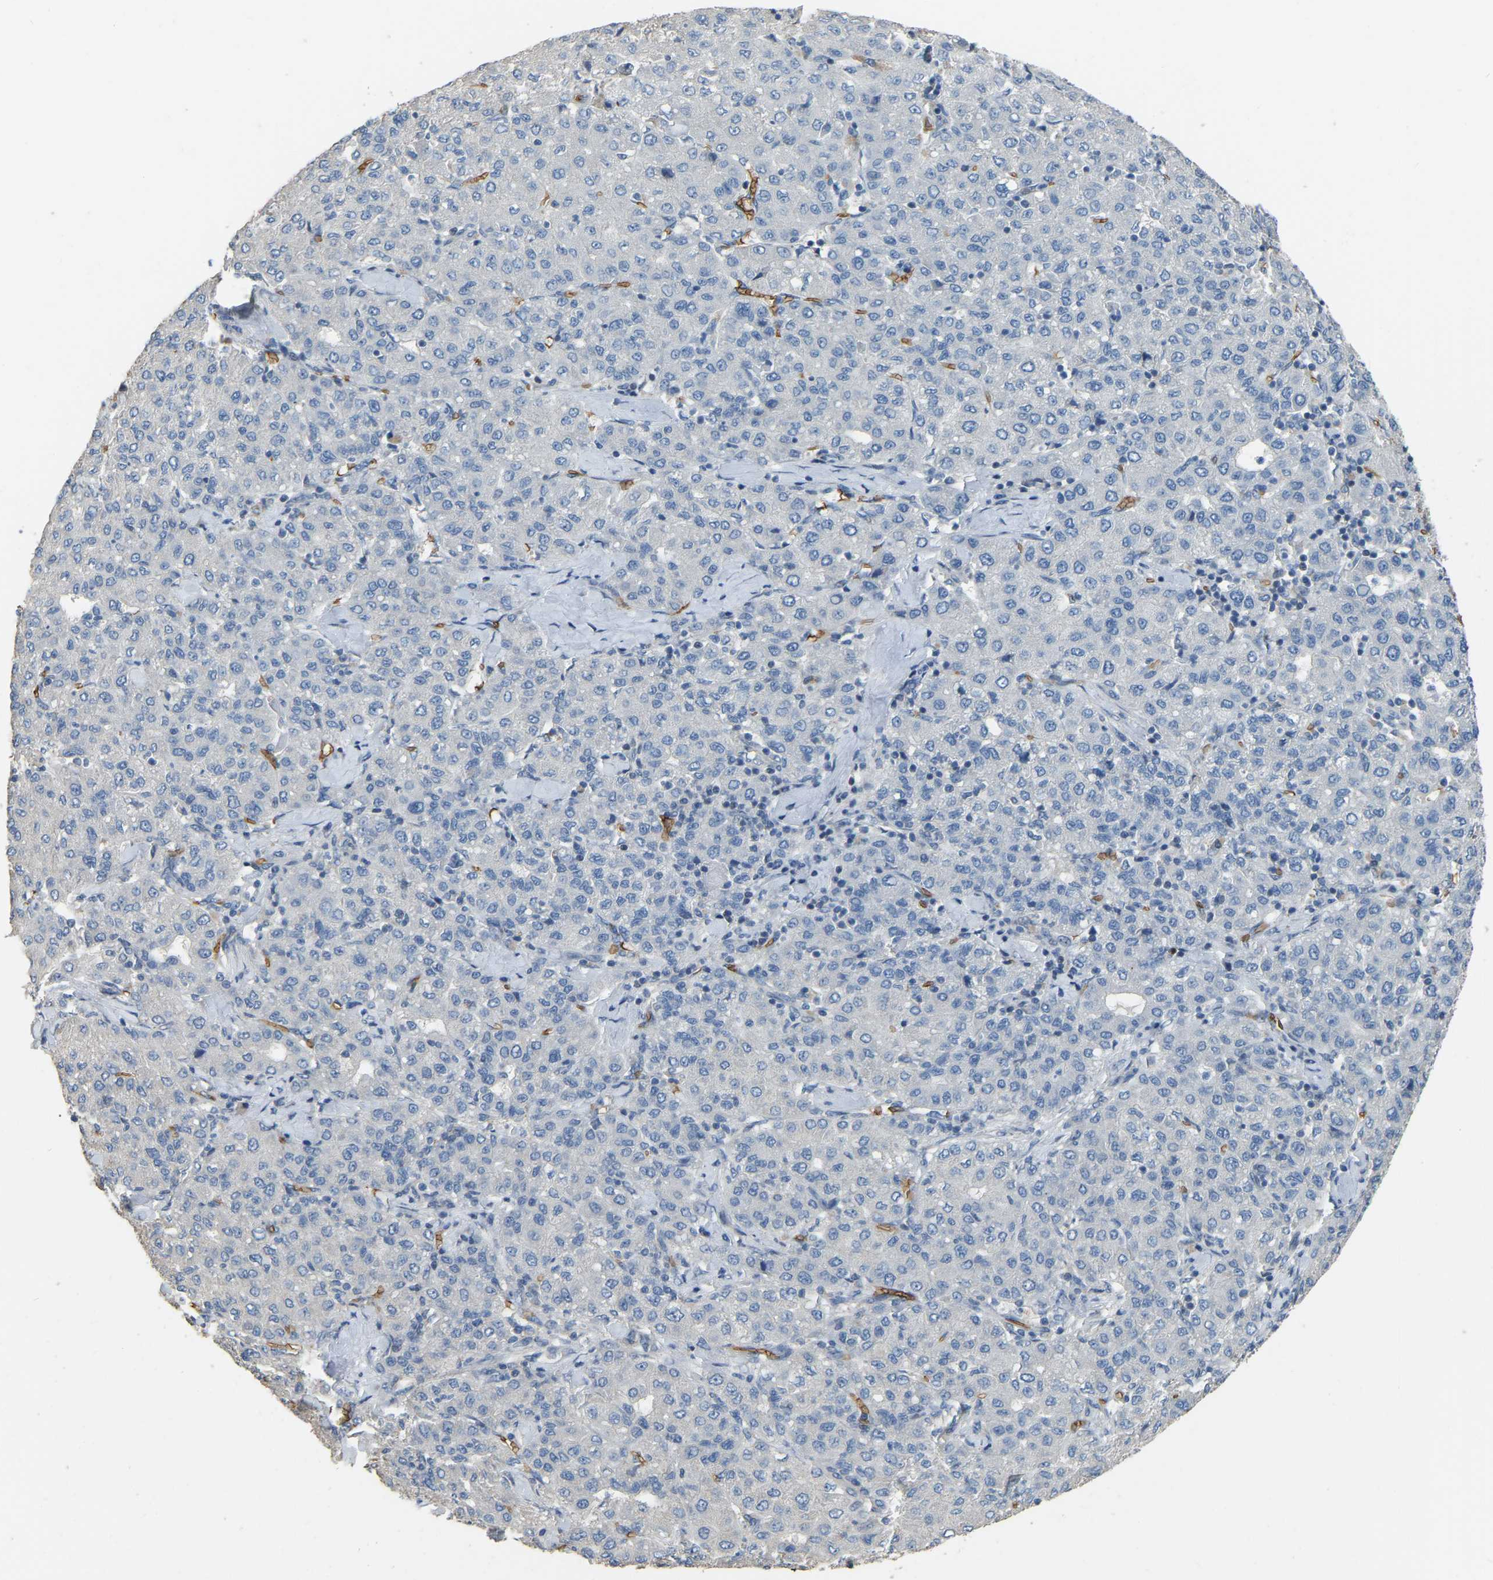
{"staining": {"intensity": "negative", "quantity": "none", "location": "none"}, "tissue": "liver cancer", "cell_type": "Tumor cells", "image_type": "cancer", "snomed": [{"axis": "morphology", "description": "Carcinoma, Hepatocellular, NOS"}, {"axis": "topography", "description": "Liver"}], "caption": "Micrograph shows no protein expression in tumor cells of hepatocellular carcinoma (liver) tissue. Brightfield microscopy of immunohistochemistry (IHC) stained with DAB (brown) and hematoxylin (blue), captured at high magnification.", "gene": "CFAP298", "patient": {"sex": "male", "age": 65}}